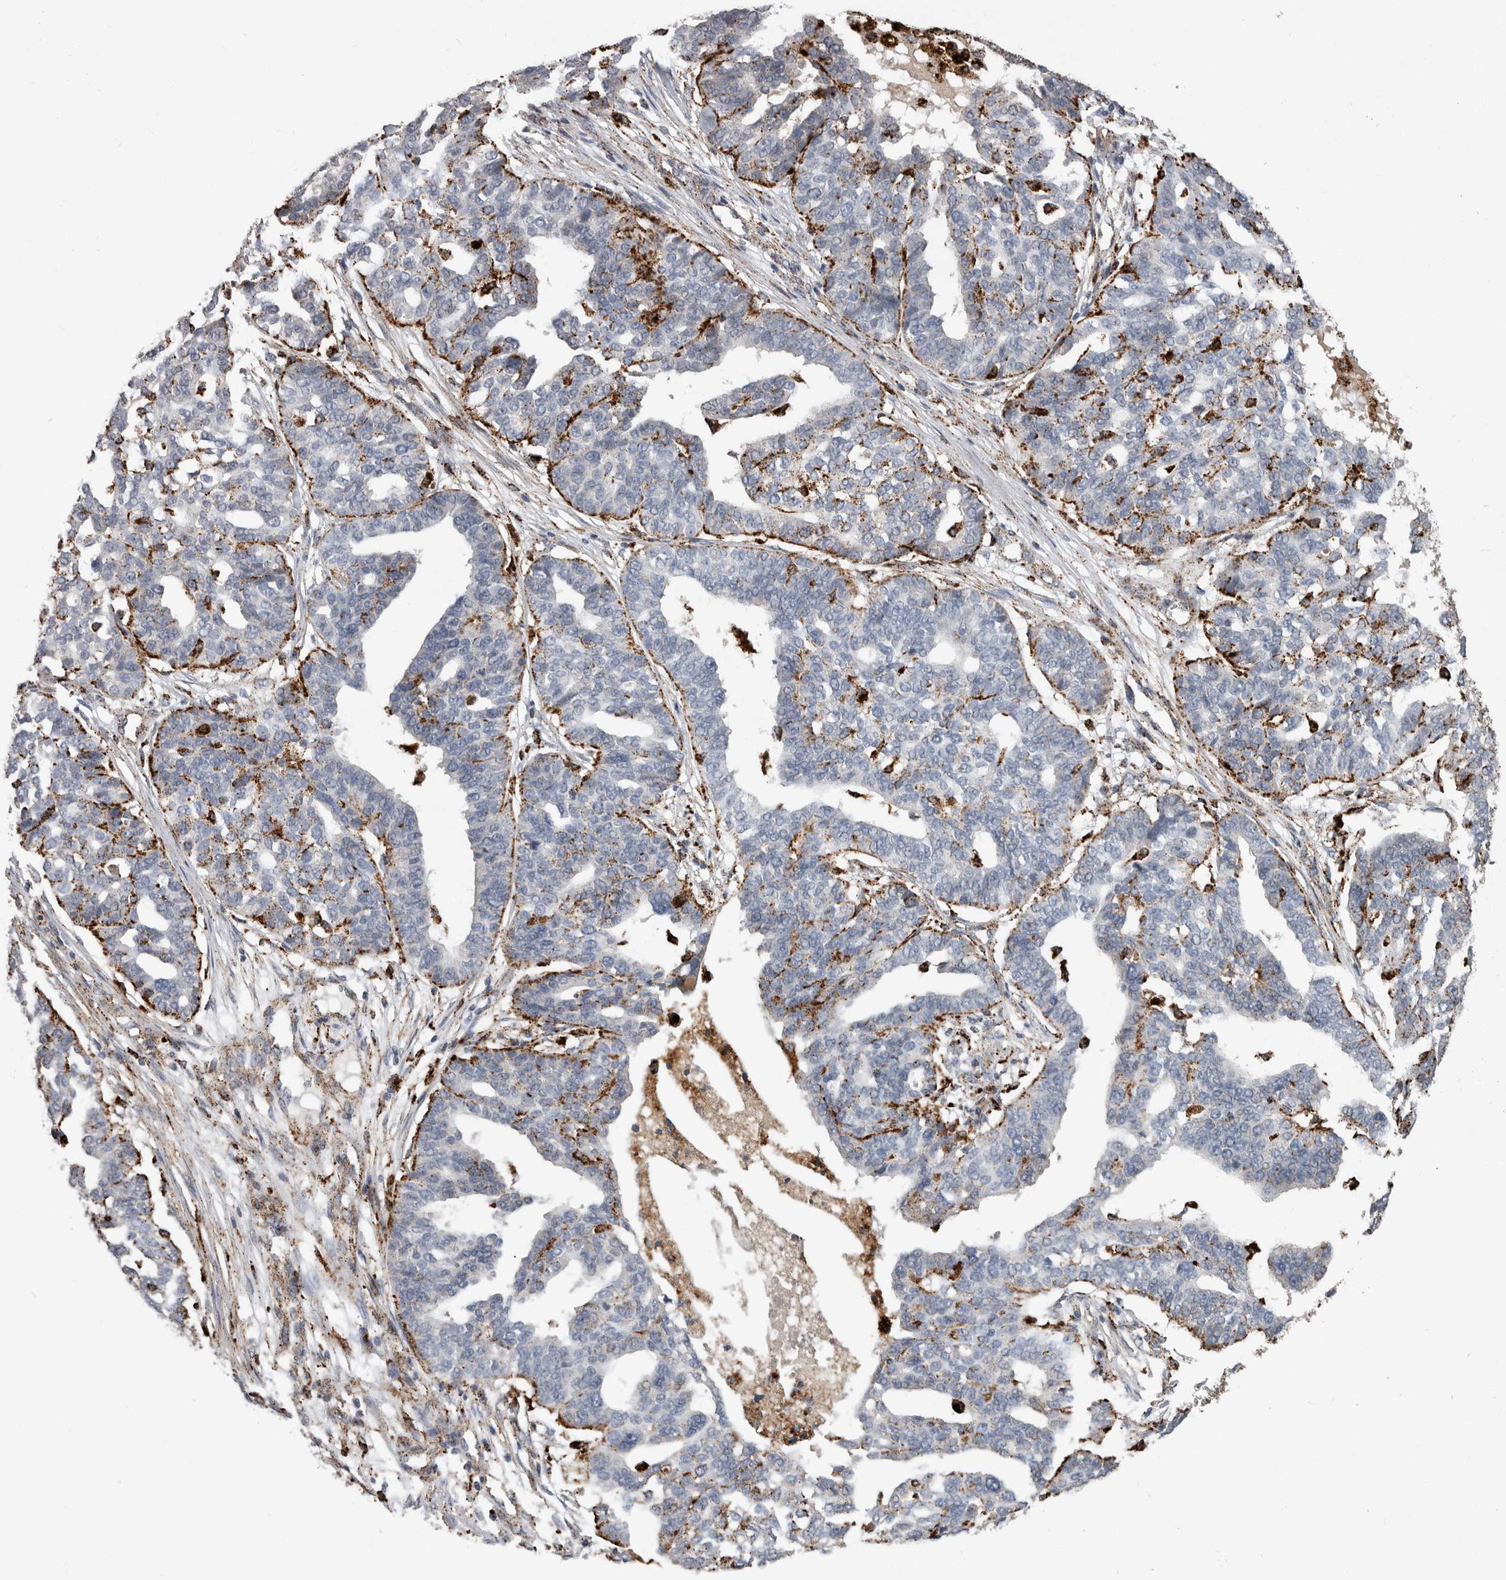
{"staining": {"intensity": "strong", "quantity": "25%-75%", "location": "cytoplasmic/membranous"}, "tissue": "ovarian cancer", "cell_type": "Tumor cells", "image_type": "cancer", "snomed": [{"axis": "morphology", "description": "Cystadenocarcinoma, serous, NOS"}, {"axis": "topography", "description": "Ovary"}], "caption": "High-power microscopy captured an immunohistochemistry image of ovarian cancer (serous cystadenocarcinoma), revealing strong cytoplasmic/membranous staining in about 25%-75% of tumor cells.", "gene": "CTSZ", "patient": {"sex": "female", "age": 59}}